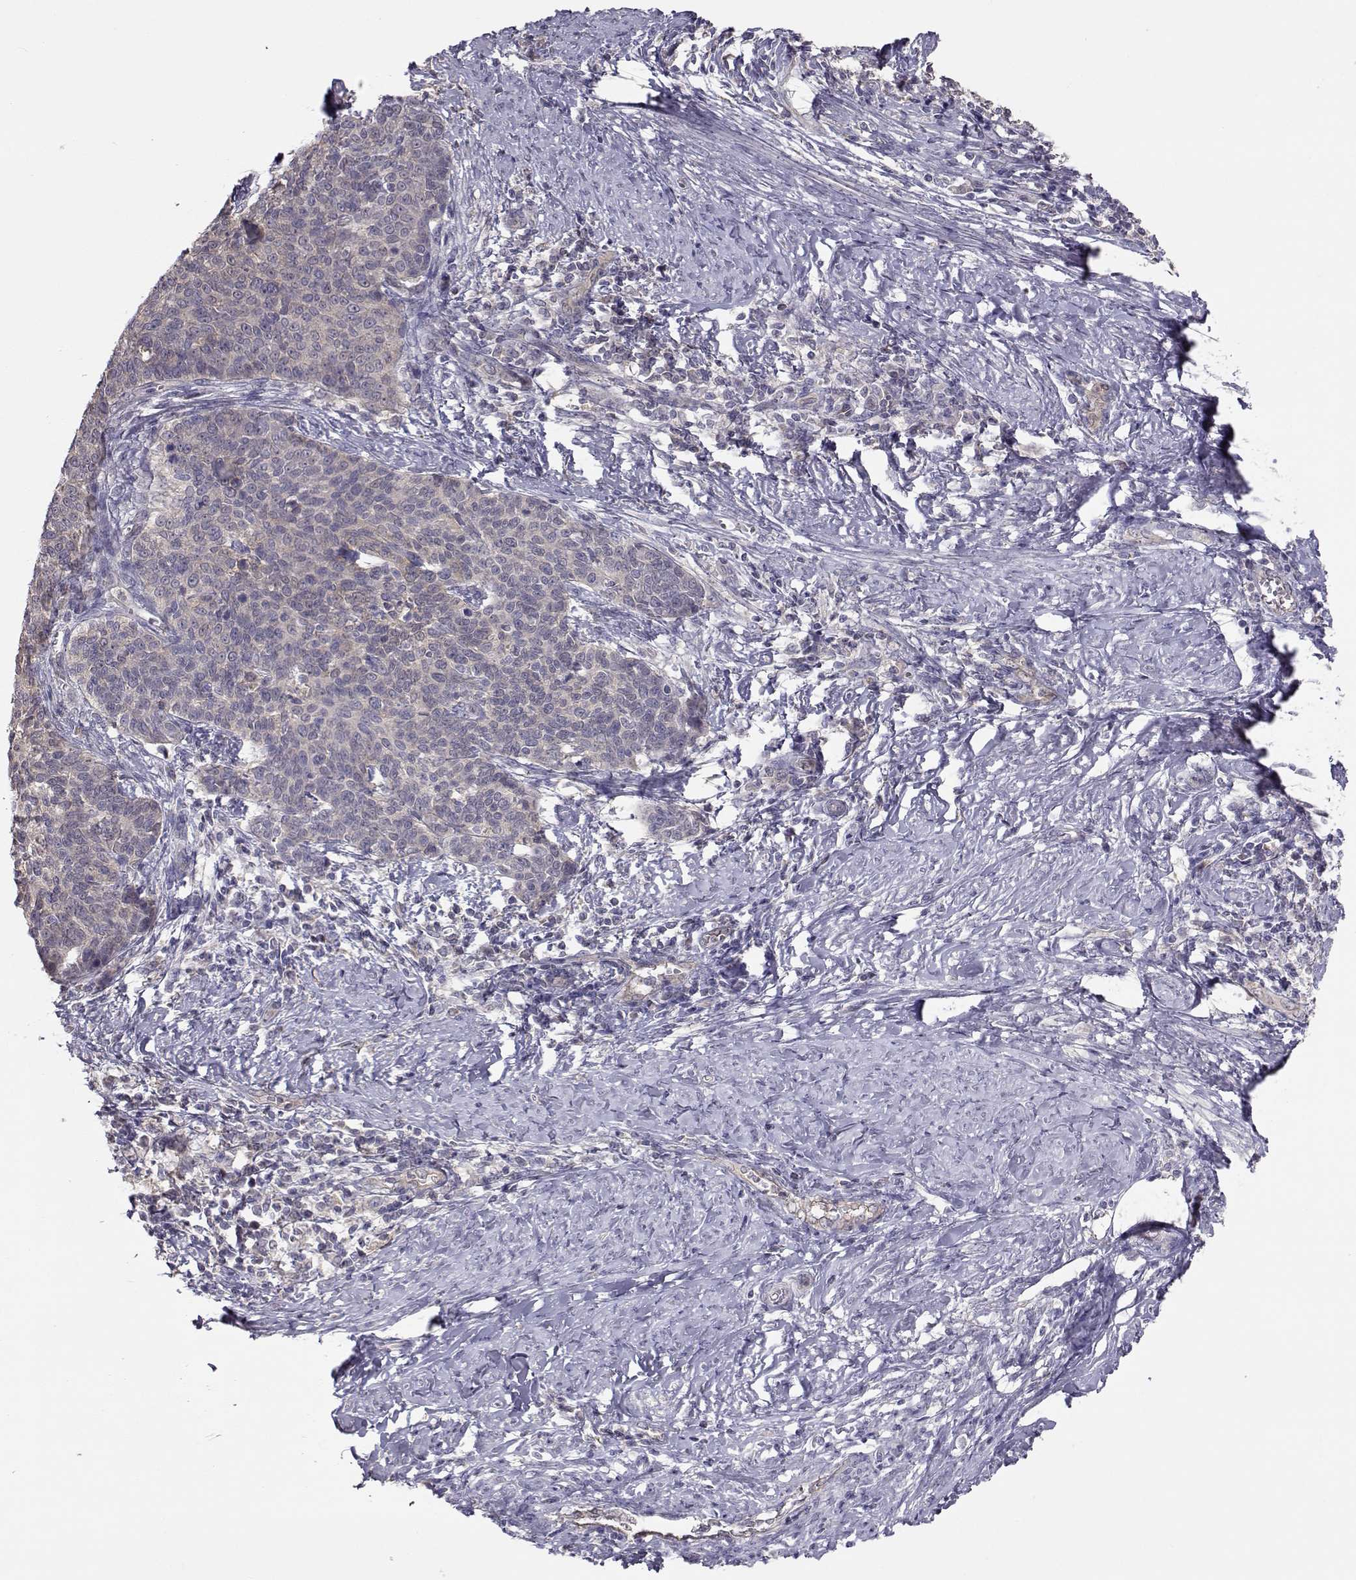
{"staining": {"intensity": "negative", "quantity": "none", "location": "none"}, "tissue": "cervical cancer", "cell_type": "Tumor cells", "image_type": "cancer", "snomed": [{"axis": "morphology", "description": "Squamous cell carcinoma, NOS"}, {"axis": "topography", "description": "Cervix"}], "caption": "IHC histopathology image of squamous cell carcinoma (cervical) stained for a protein (brown), which demonstrates no staining in tumor cells.", "gene": "NCAM2", "patient": {"sex": "female", "age": 39}}